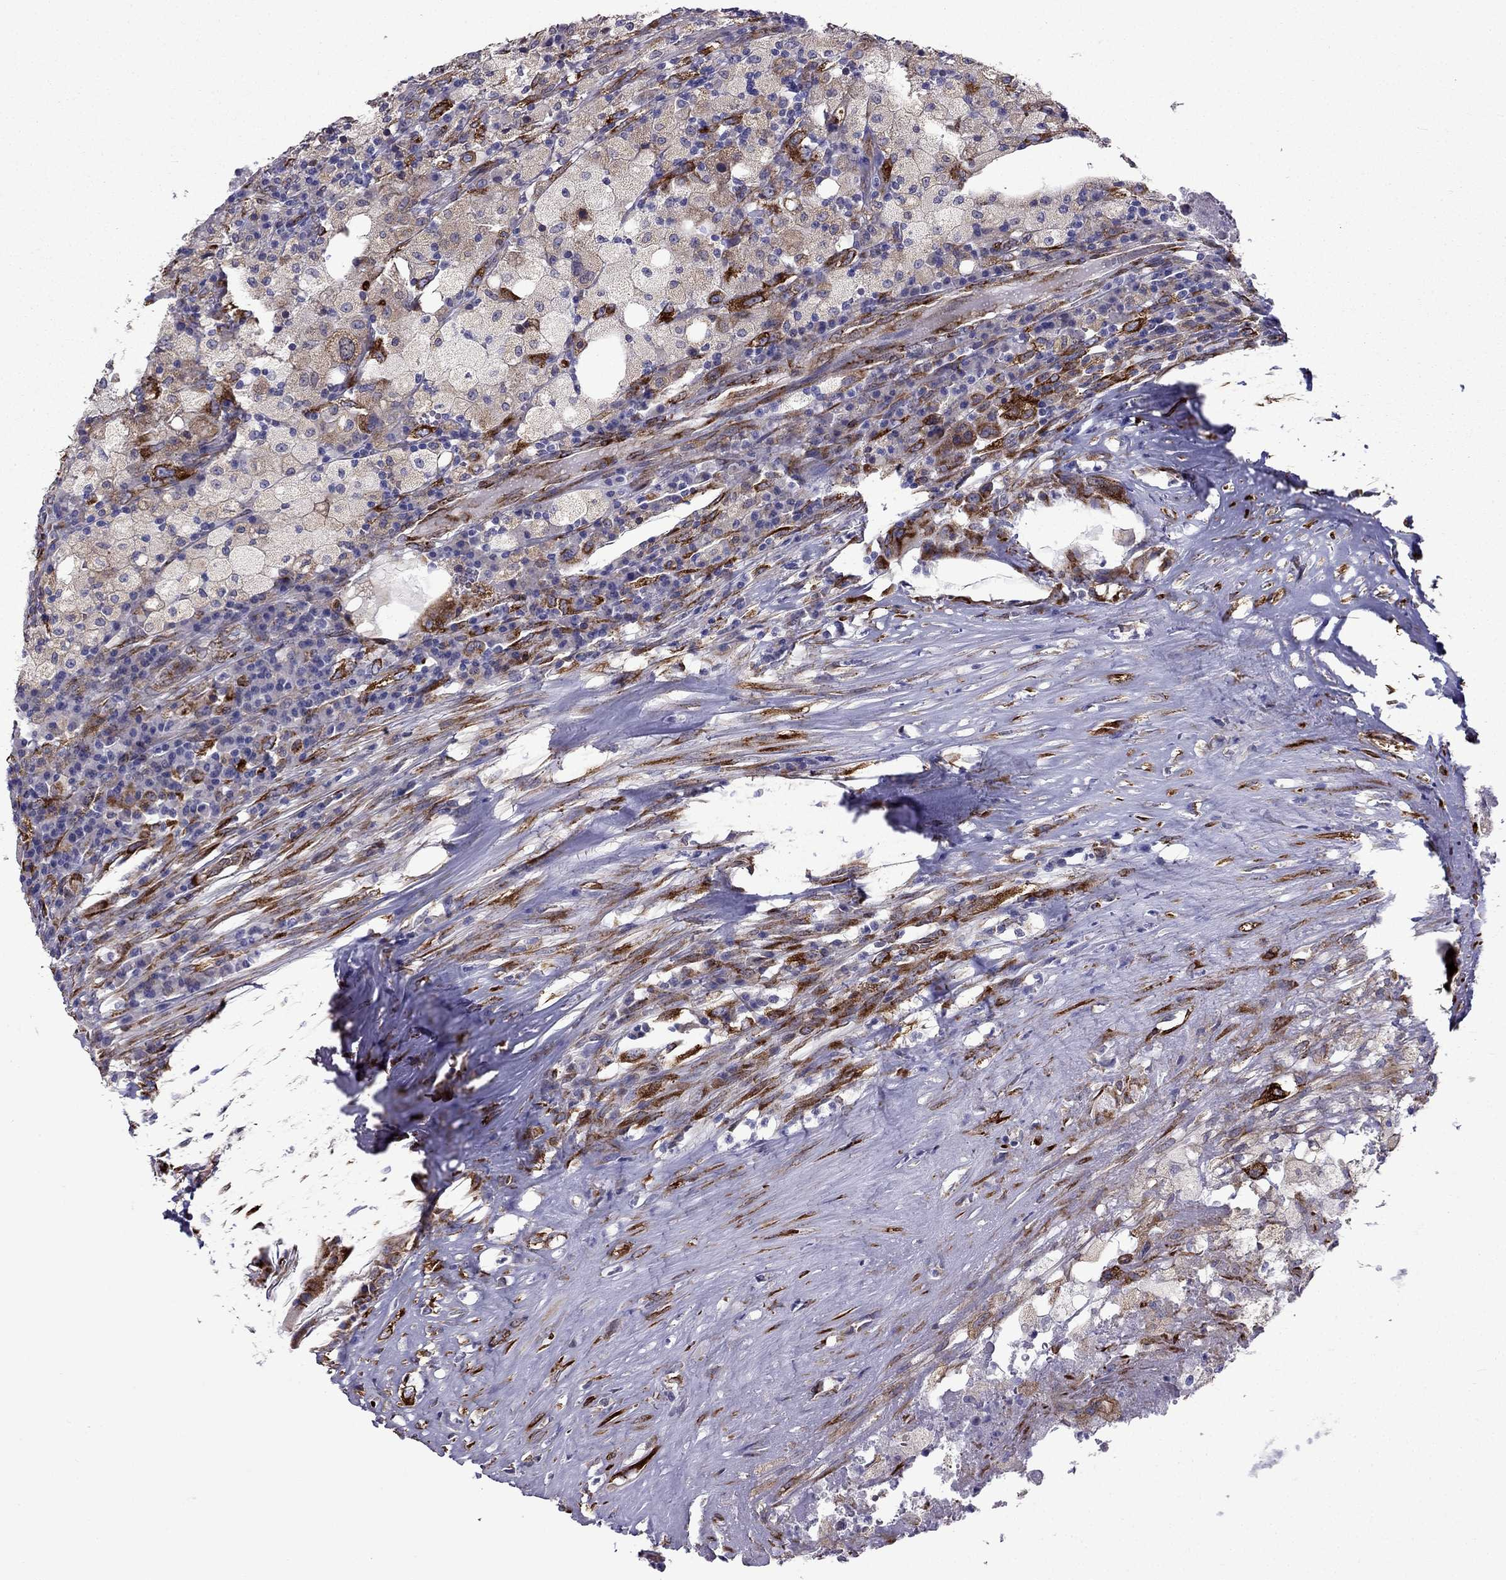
{"staining": {"intensity": "moderate", "quantity": "25%-75%", "location": "cytoplasmic/membranous"}, "tissue": "testis cancer", "cell_type": "Tumor cells", "image_type": "cancer", "snomed": [{"axis": "morphology", "description": "Necrosis, NOS"}, {"axis": "morphology", "description": "Carcinoma, Embryonal, NOS"}, {"axis": "topography", "description": "Testis"}], "caption": "Protein expression analysis of human testis embryonal carcinoma reveals moderate cytoplasmic/membranous positivity in approximately 25%-75% of tumor cells.", "gene": "IKBIP", "patient": {"sex": "male", "age": 19}}